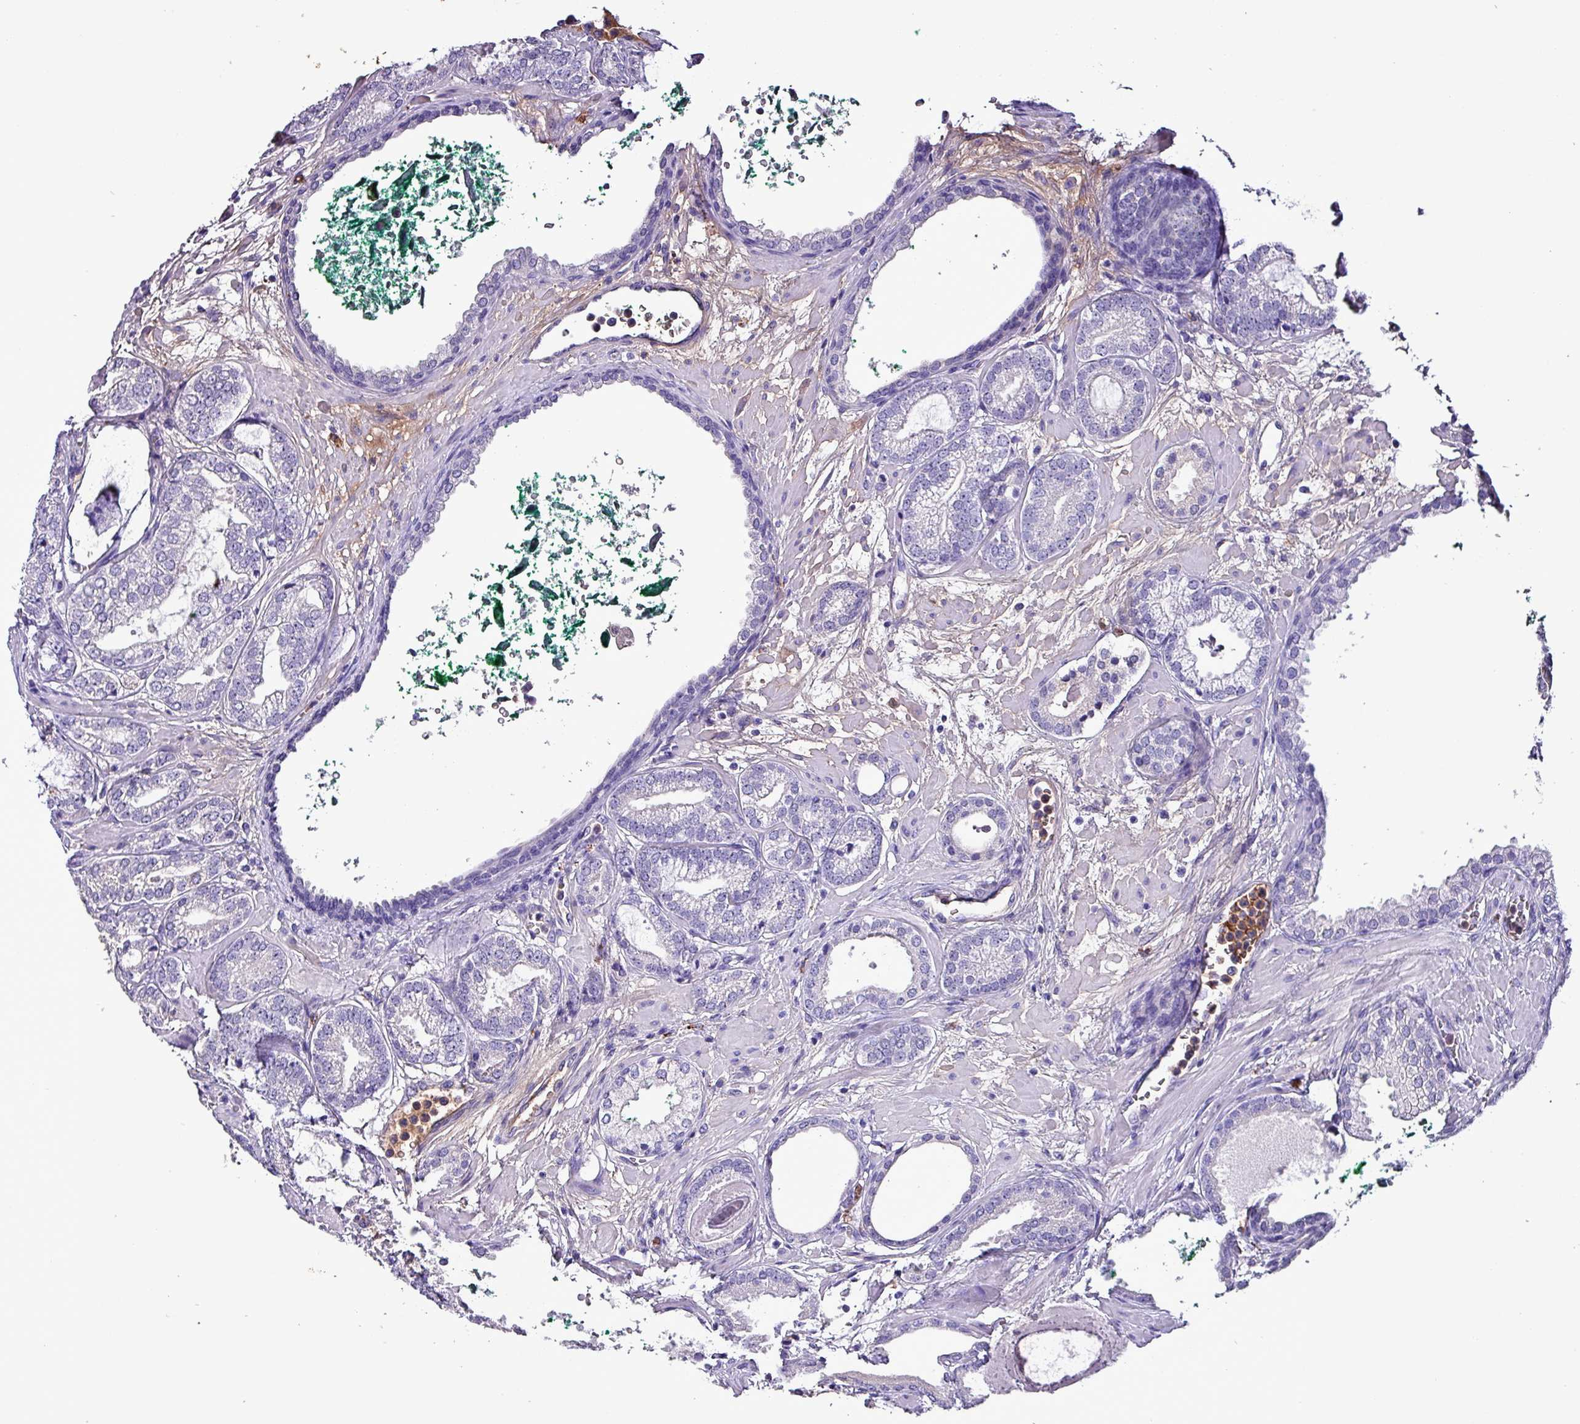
{"staining": {"intensity": "negative", "quantity": "none", "location": "none"}, "tissue": "prostate cancer", "cell_type": "Tumor cells", "image_type": "cancer", "snomed": [{"axis": "morphology", "description": "Adenocarcinoma, High grade"}, {"axis": "topography", "description": "Prostate"}], "caption": "DAB immunohistochemical staining of human prostate adenocarcinoma (high-grade) exhibits no significant expression in tumor cells.", "gene": "HP", "patient": {"sex": "male", "age": 60}}